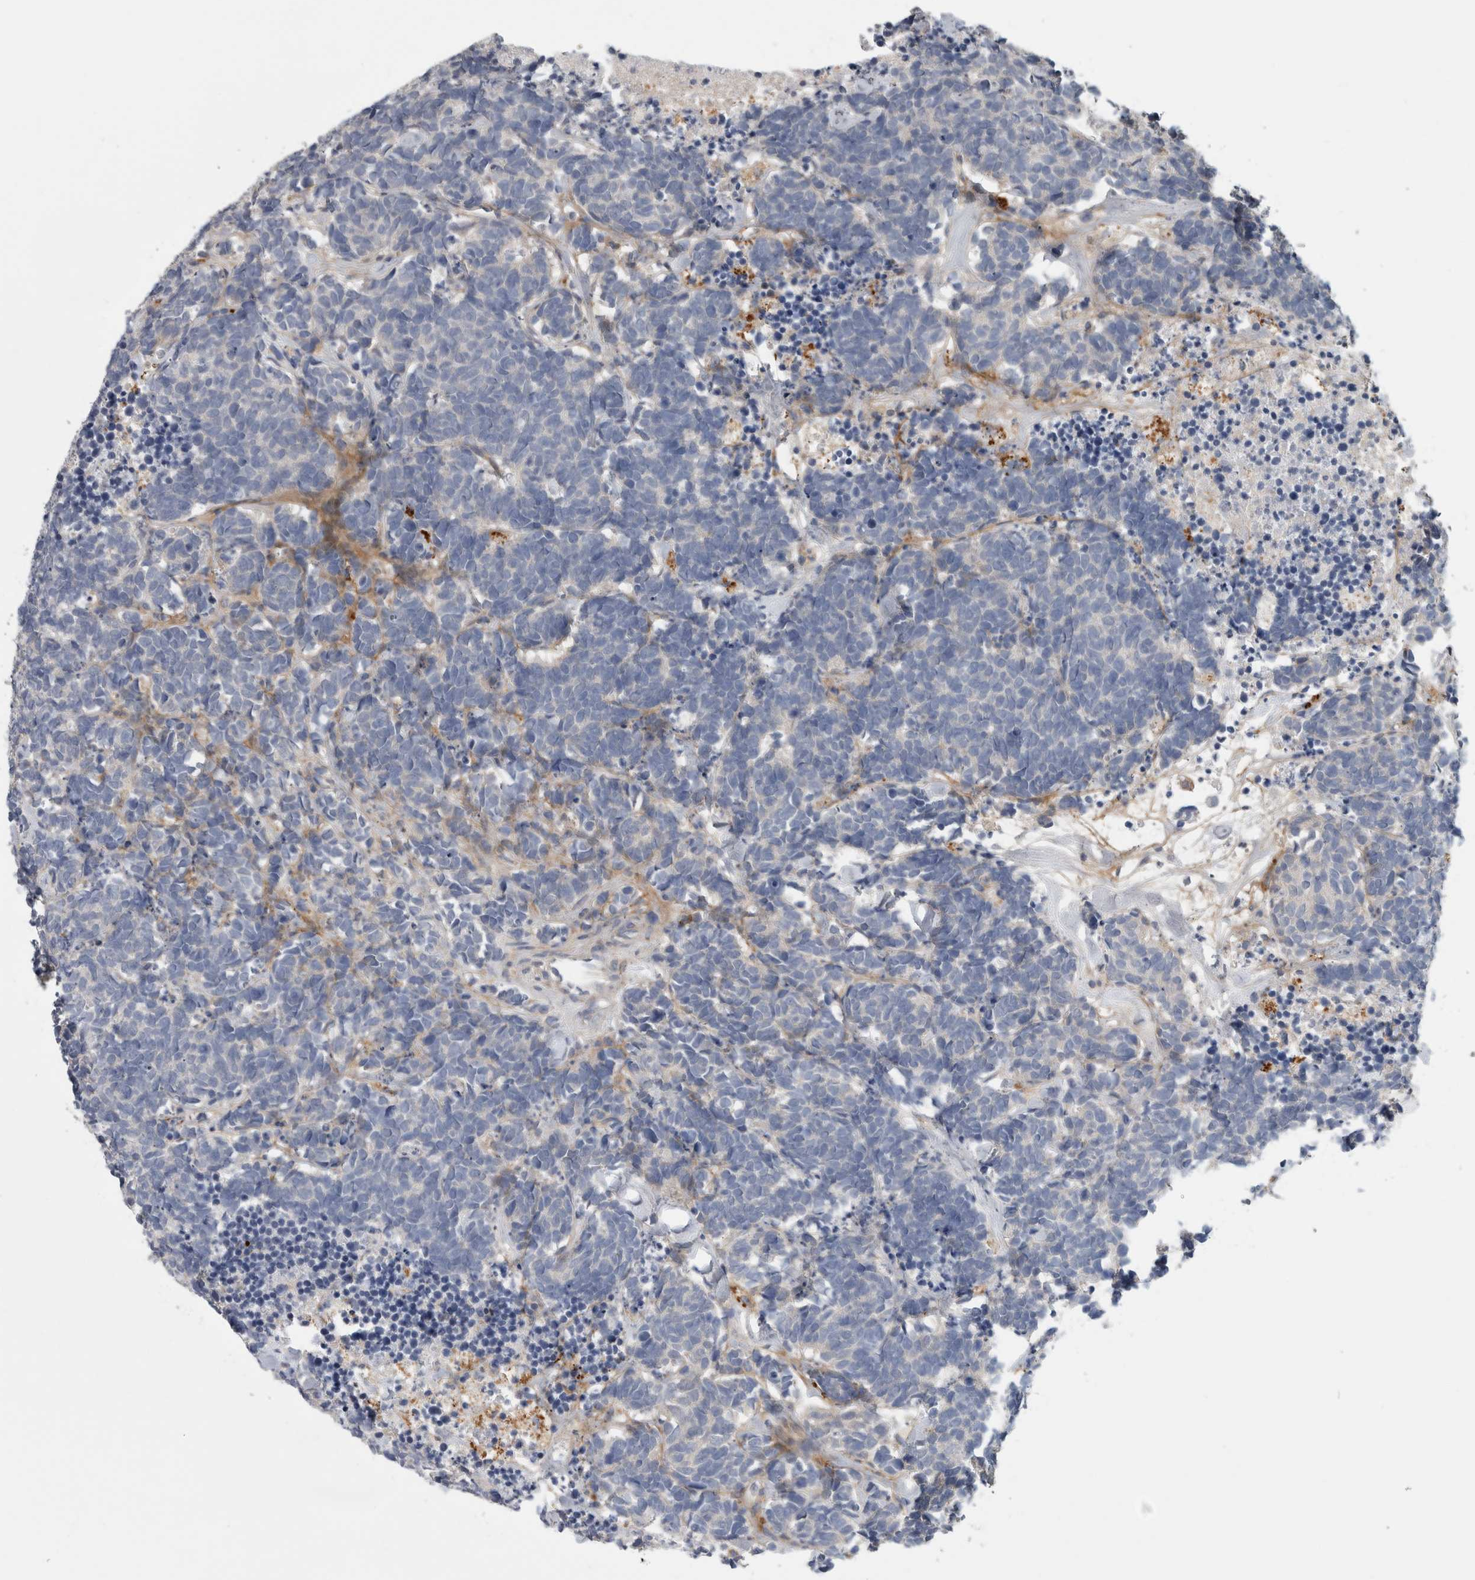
{"staining": {"intensity": "negative", "quantity": "none", "location": "none"}, "tissue": "carcinoid", "cell_type": "Tumor cells", "image_type": "cancer", "snomed": [{"axis": "morphology", "description": "Carcinoma, NOS"}, {"axis": "morphology", "description": "Carcinoid, malignant, NOS"}, {"axis": "topography", "description": "Urinary bladder"}], "caption": "This is a photomicrograph of immunohistochemistry (IHC) staining of carcinoid (malignant), which shows no positivity in tumor cells.", "gene": "ATXN2", "patient": {"sex": "male", "age": 57}}